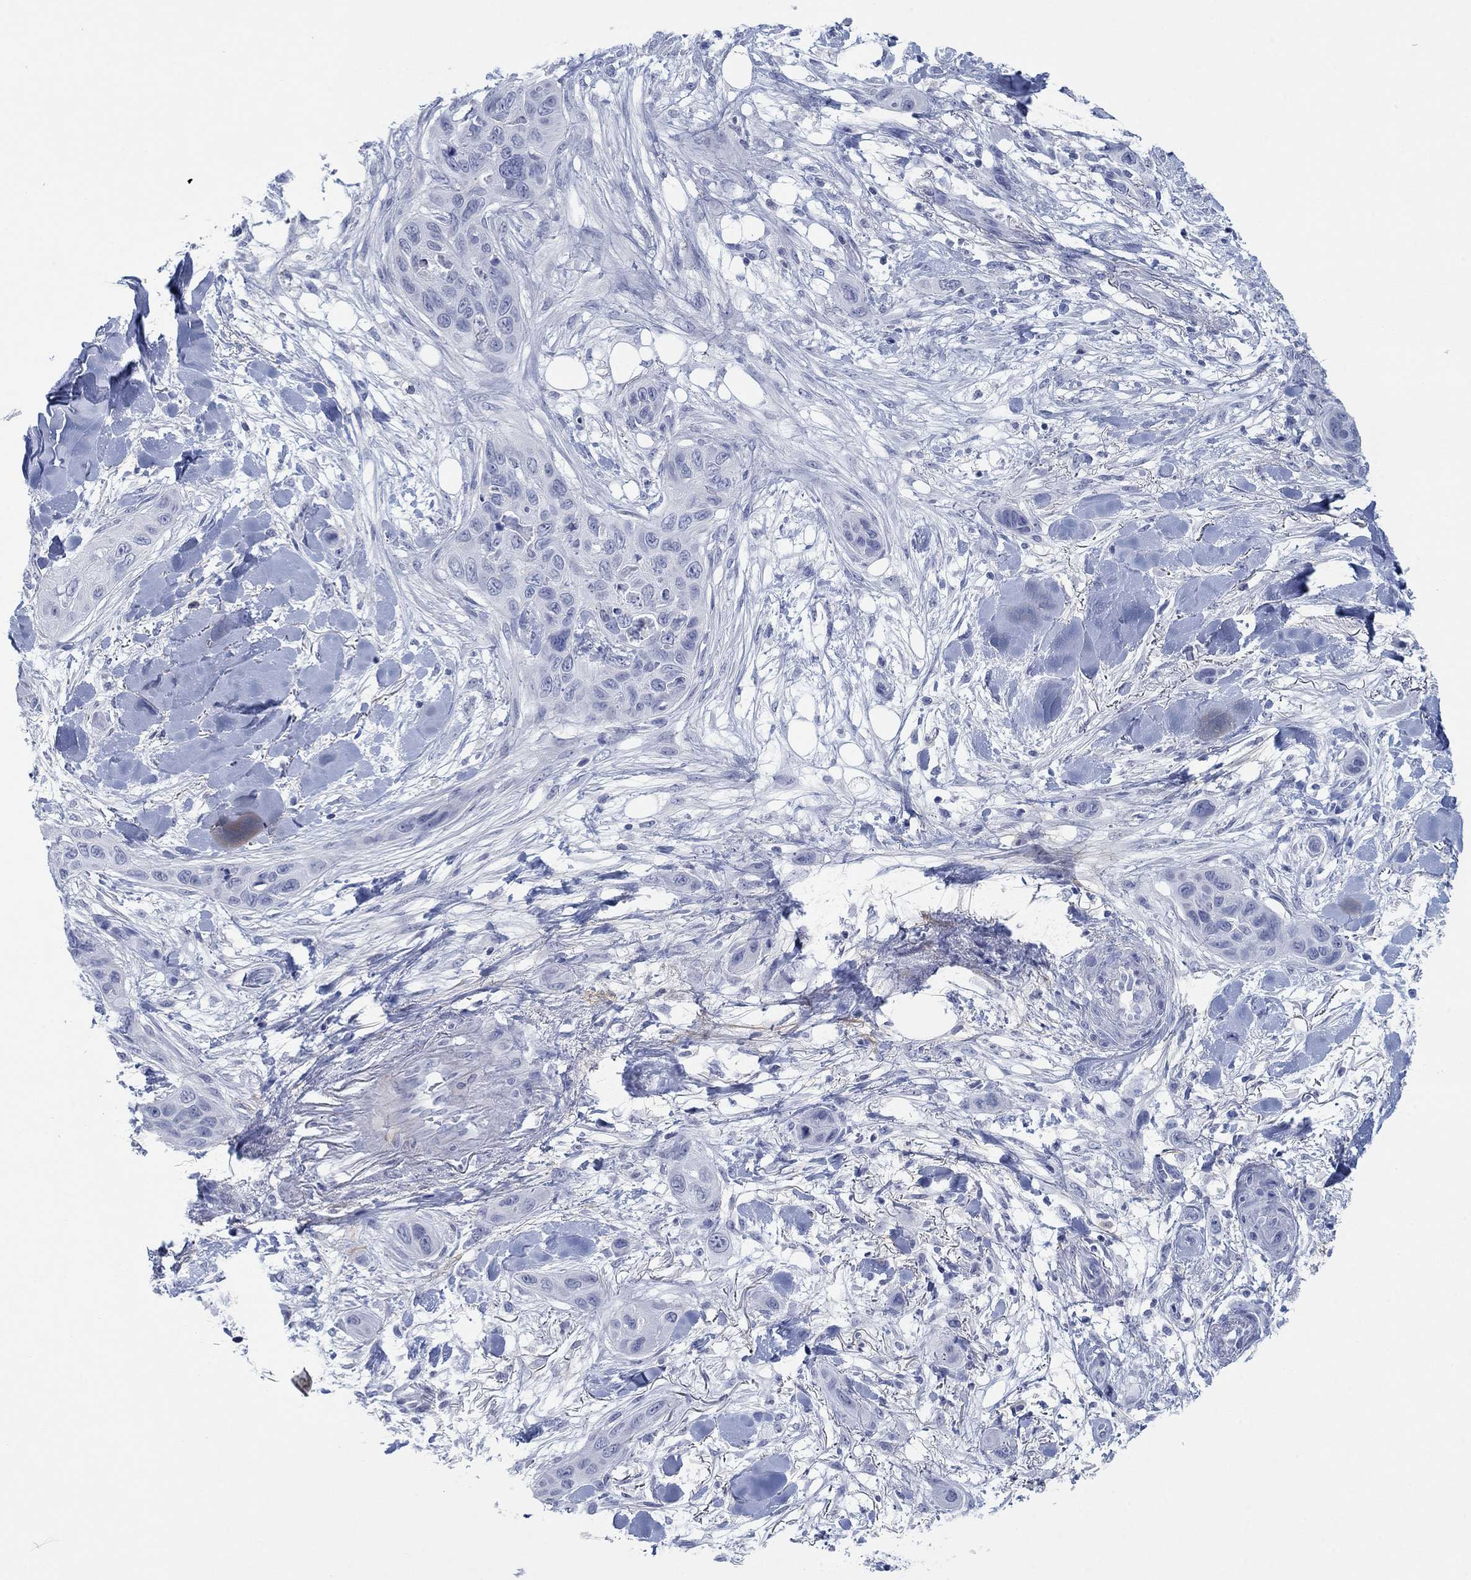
{"staining": {"intensity": "negative", "quantity": "none", "location": "none"}, "tissue": "skin cancer", "cell_type": "Tumor cells", "image_type": "cancer", "snomed": [{"axis": "morphology", "description": "Squamous cell carcinoma, NOS"}, {"axis": "topography", "description": "Skin"}], "caption": "A high-resolution image shows immunohistochemistry (IHC) staining of skin cancer (squamous cell carcinoma), which reveals no significant expression in tumor cells.", "gene": "PDYN", "patient": {"sex": "male", "age": 78}}